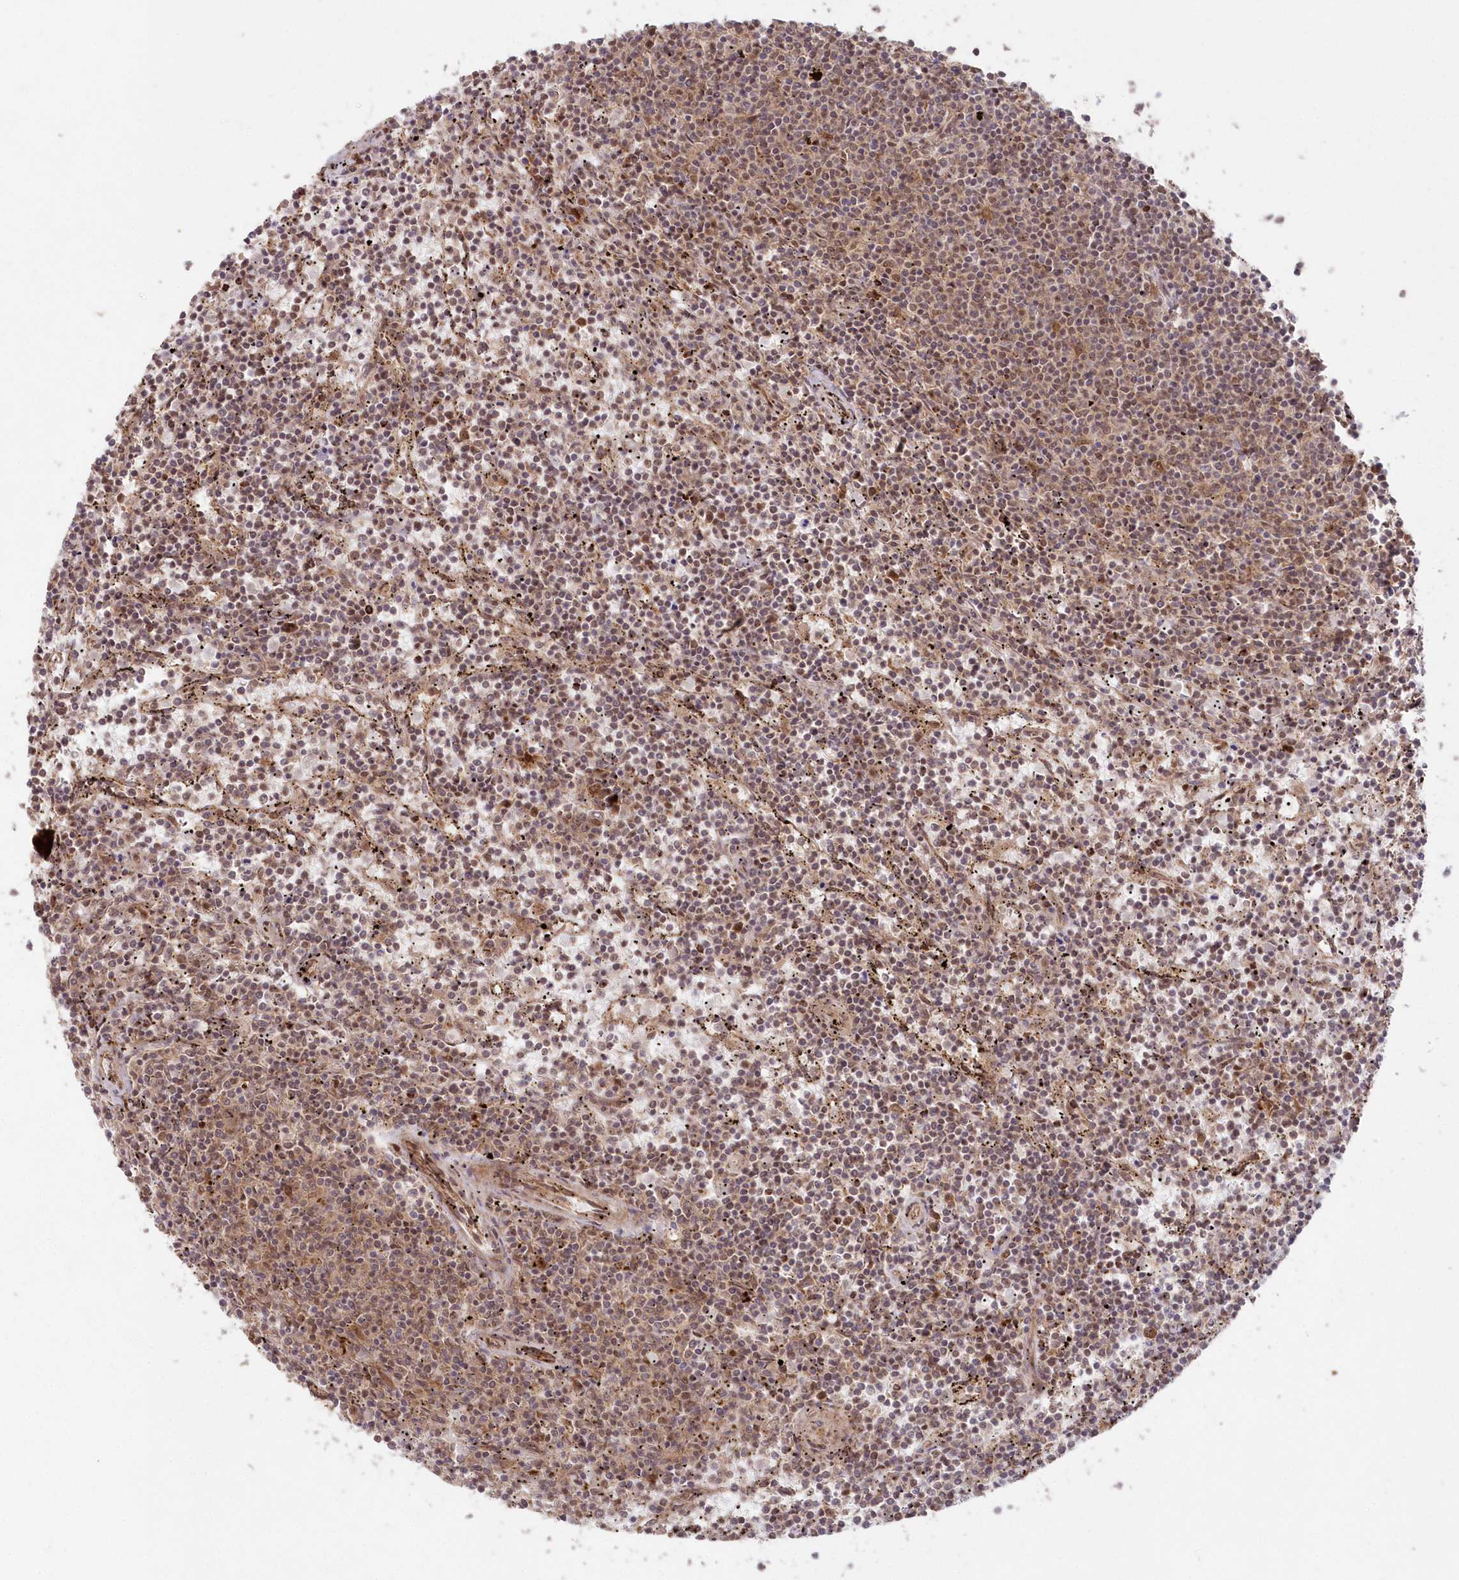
{"staining": {"intensity": "weak", "quantity": "25%-75%", "location": "nuclear"}, "tissue": "lymphoma", "cell_type": "Tumor cells", "image_type": "cancer", "snomed": [{"axis": "morphology", "description": "Malignant lymphoma, non-Hodgkin's type, Low grade"}, {"axis": "topography", "description": "Spleen"}], "caption": "High-power microscopy captured an immunohistochemistry photomicrograph of malignant lymphoma, non-Hodgkin's type (low-grade), revealing weak nuclear positivity in approximately 25%-75% of tumor cells.", "gene": "SERINC1", "patient": {"sex": "female", "age": 50}}